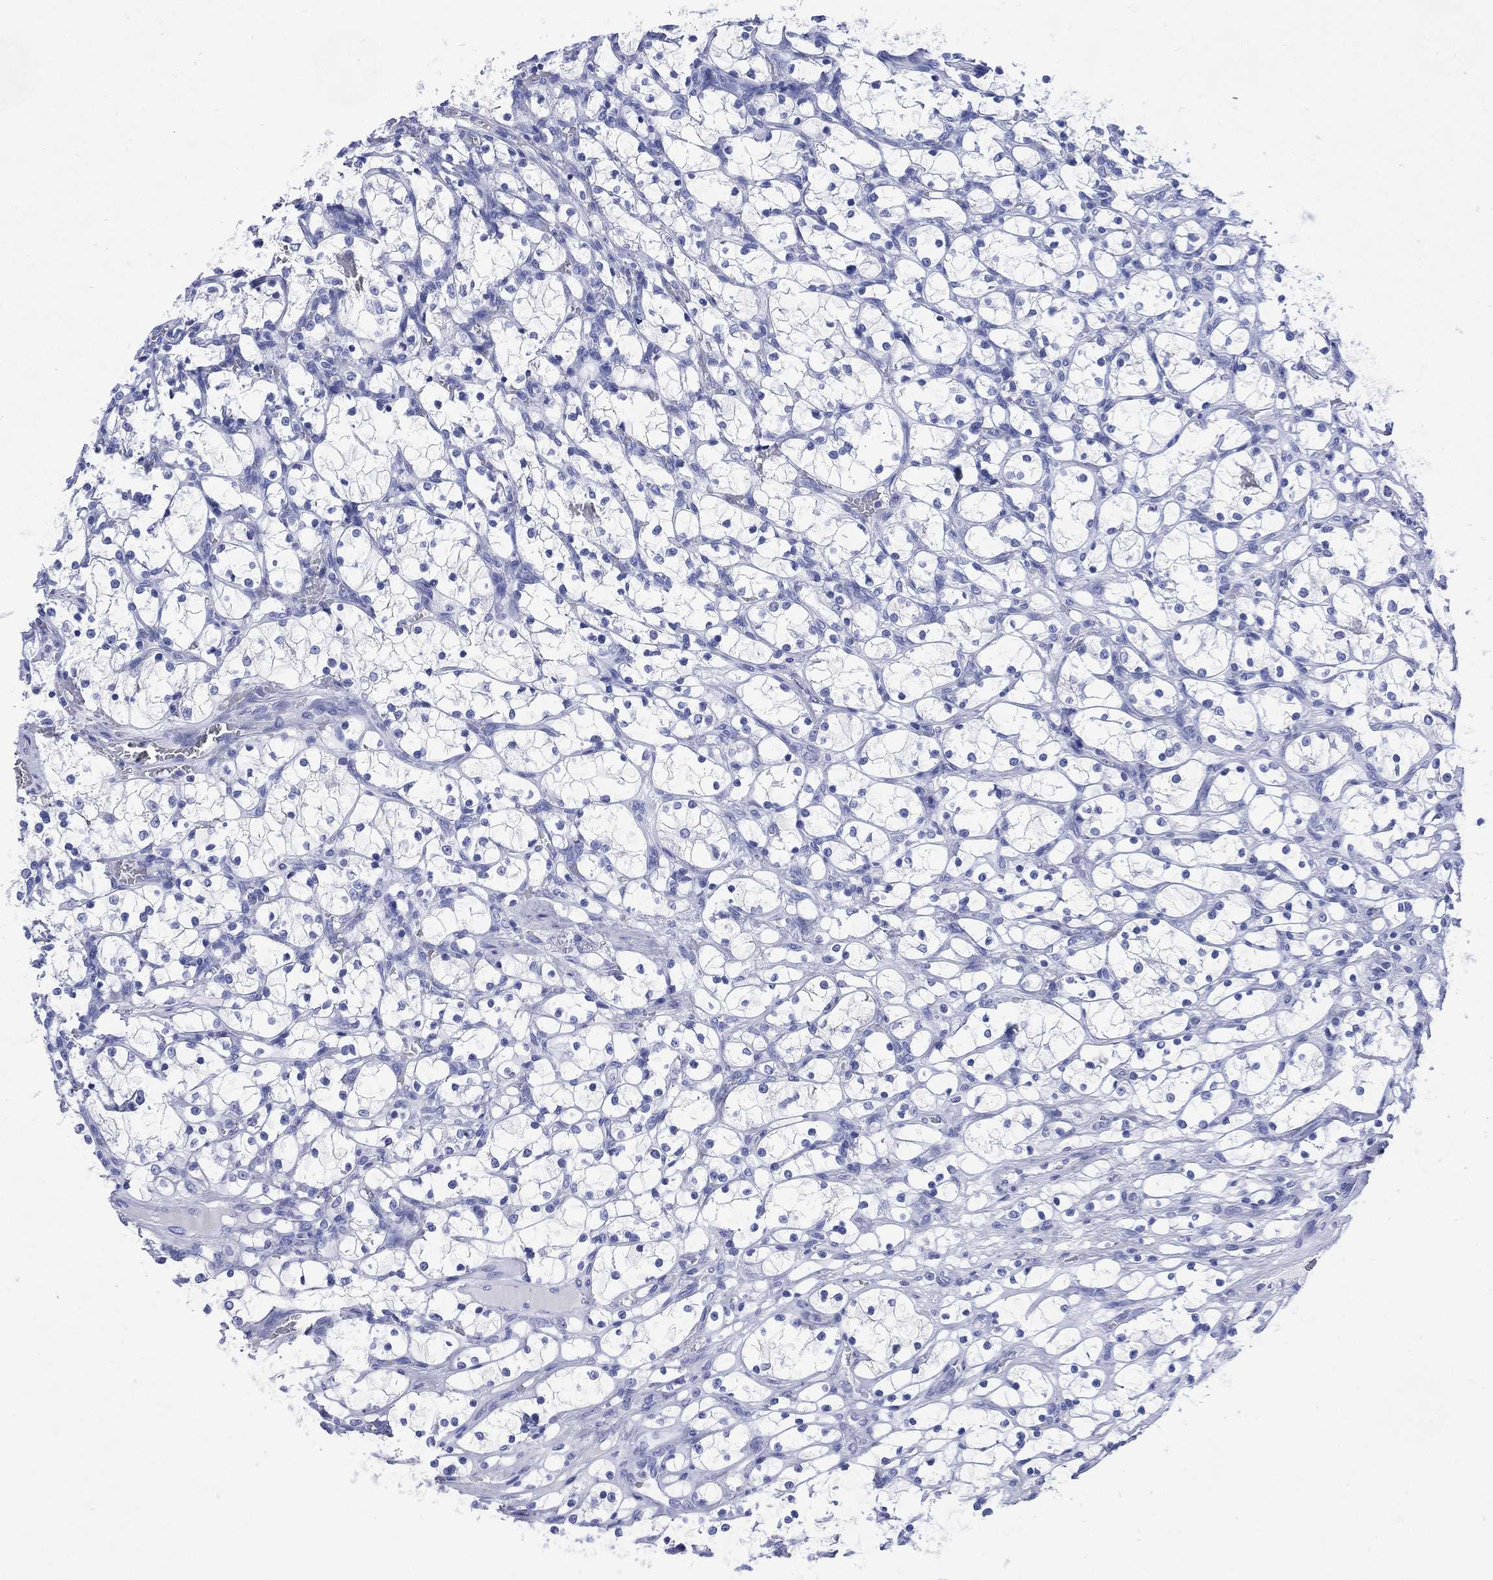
{"staining": {"intensity": "negative", "quantity": "none", "location": "none"}, "tissue": "renal cancer", "cell_type": "Tumor cells", "image_type": "cancer", "snomed": [{"axis": "morphology", "description": "Adenocarcinoma, NOS"}, {"axis": "topography", "description": "Kidney"}], "caption": "Tumor cells are negative for brown protein staining in renal cancer (adenocarcinoma).", "gene": "SHCBP1L", "patient": {"sex": "female", "age": 69}}